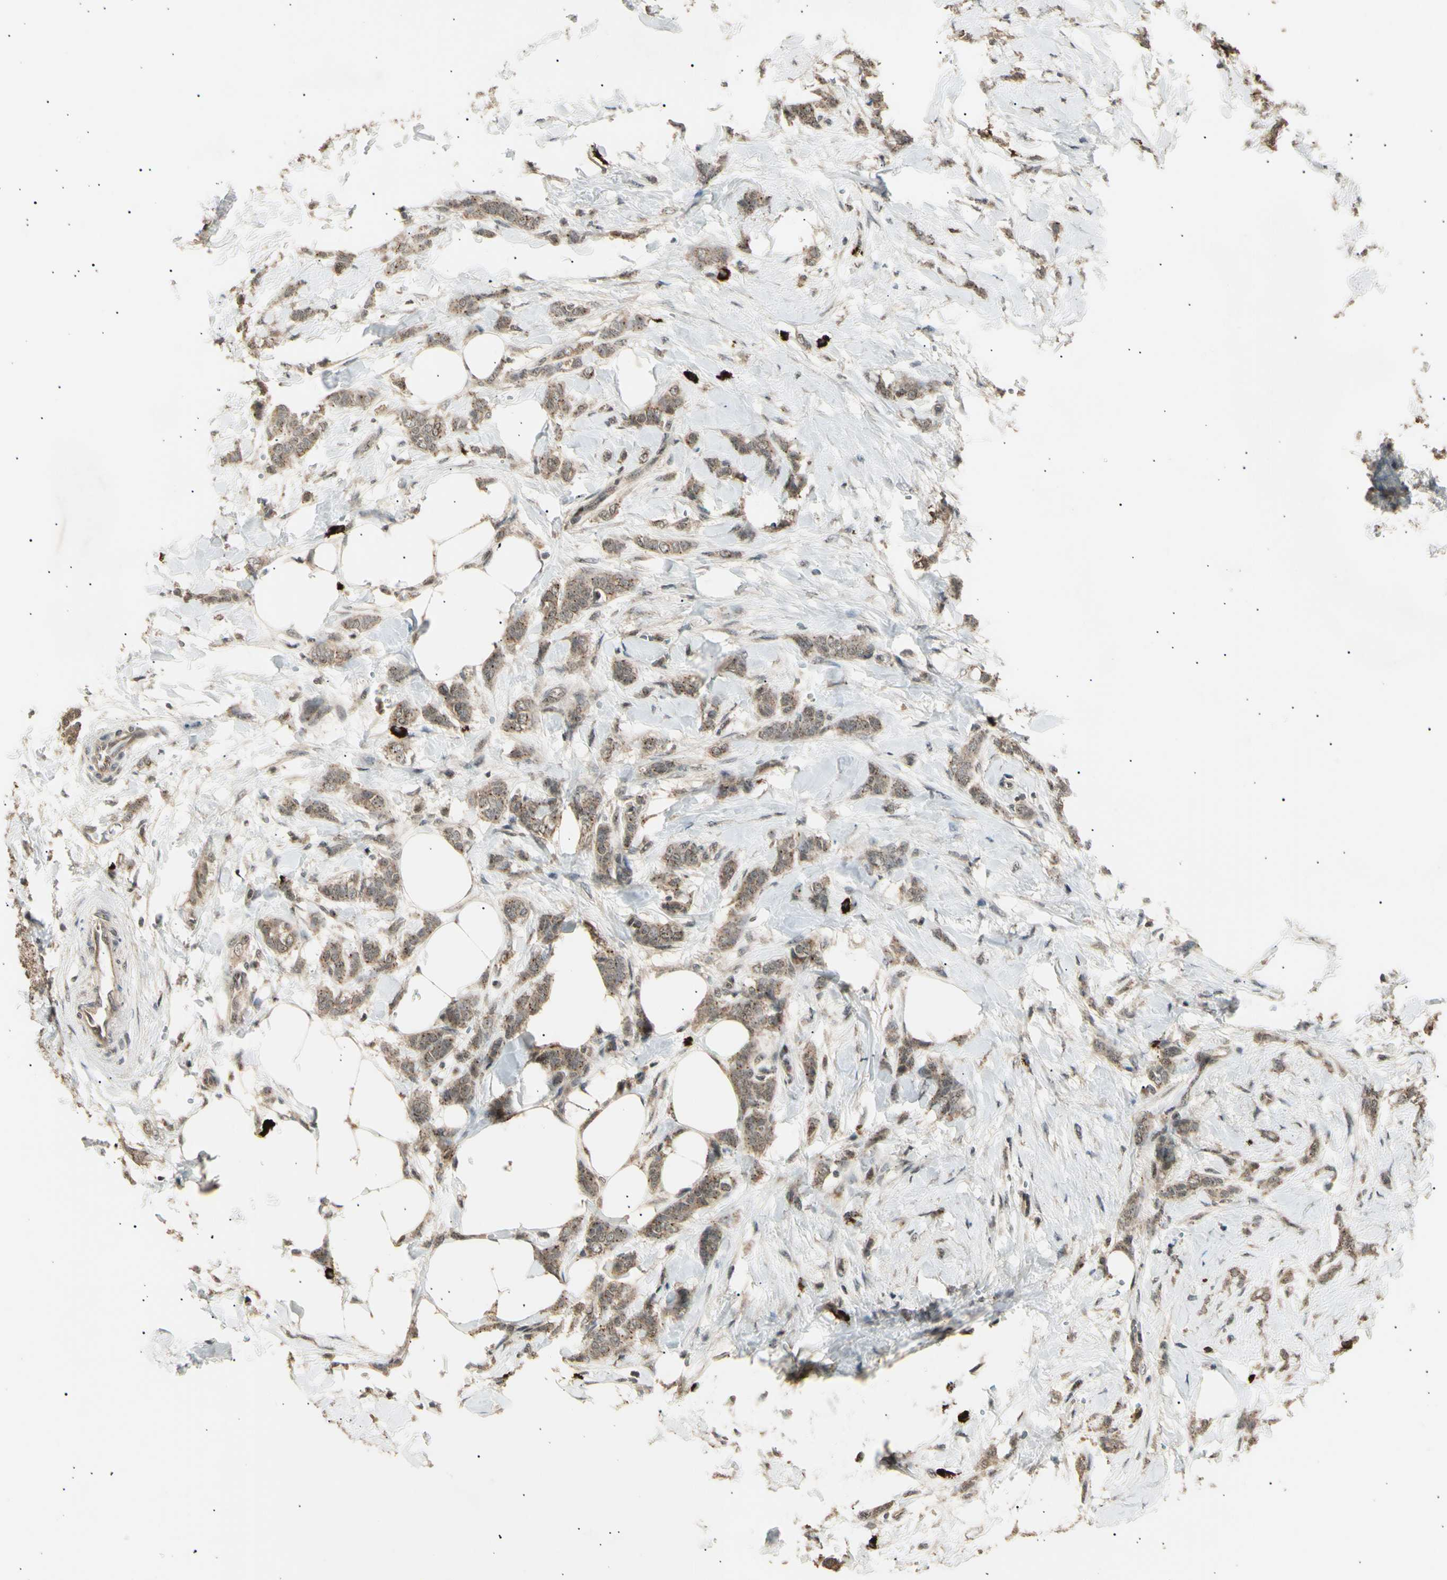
{"staining": {"intensity": "weak", "quantity": ">75%", "location": "cytoplasmic/membranous"}, "tissue": "breast cancer", "cell_type": "Tumor cells", "image_type": "cancer", "snomed": [{"axis": "morphology", "description": "Lobular carcinoma, in situ"}, {"axis": "morphology", "description": "Lobular carcinoma"}, {"axis": "topography", "description": "Breast"}], "caption": "About >75% of tumor cells in lobular carcinoma in situ (breast) show weak cytoplasmic/membranous protein expression as visualized by brown immunohistochemical staining.", "gene": "NUAK2", "patient": {"sex": "female", "age": 41}}